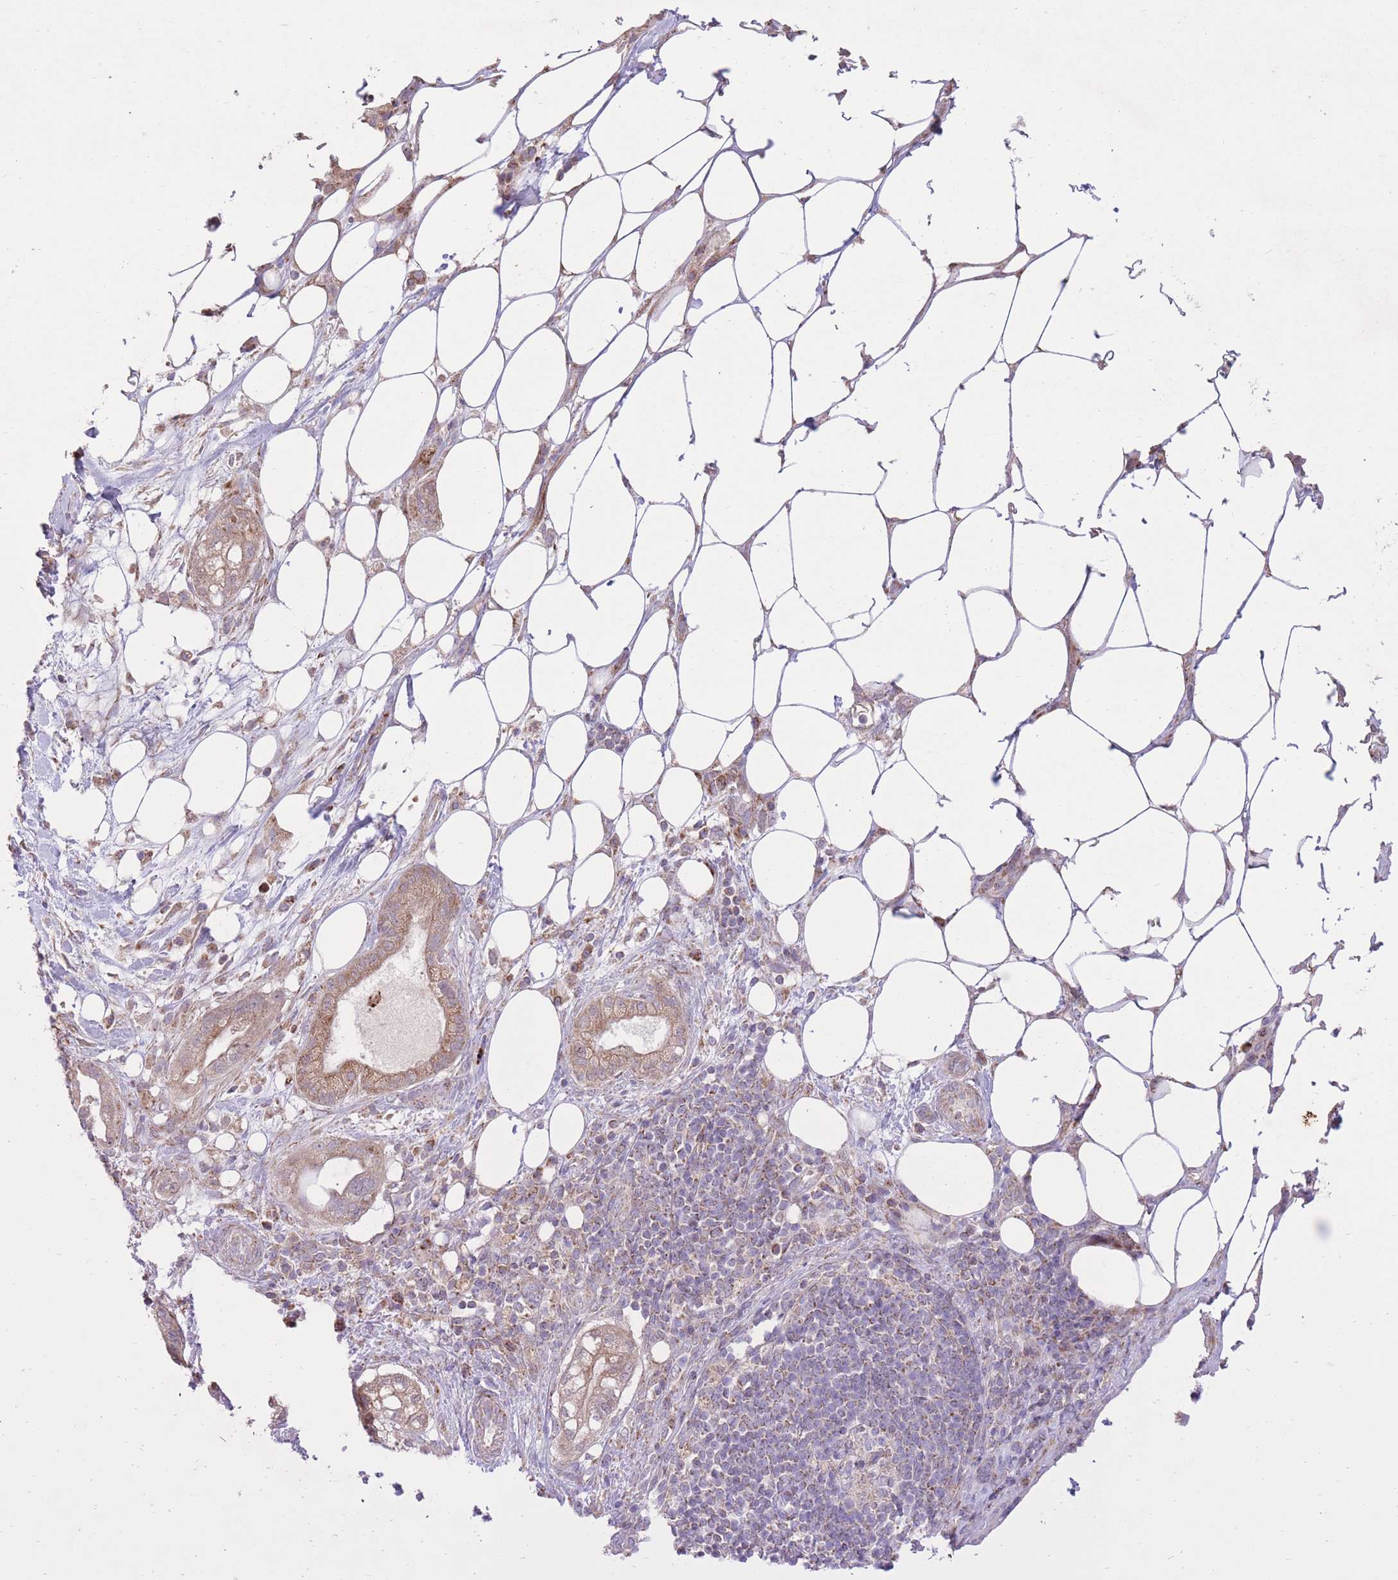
{"staining": {"intensity": "moderate", "quantity": ">75%", "location": "cytoplasmic/membranous"}, "tissue": "pancreatic cancer", "cell_type": "Tumor cells", "image_type": "cancer", "snomed": [{"axis": "morphology", "description": "Adenocarcinoma, NOS"}, {"axis": "topography", "description": "Pancreas"}], "caption": "About >75% of tumor cells in human adenocarcinoma (pancreatic) reveal moderate cytoplasmic/membranous protein positivity as visualized by brown immunohistochemical staining.", "gene": "SLC4A4", "patient": {"sex": "male", "age": 44}}